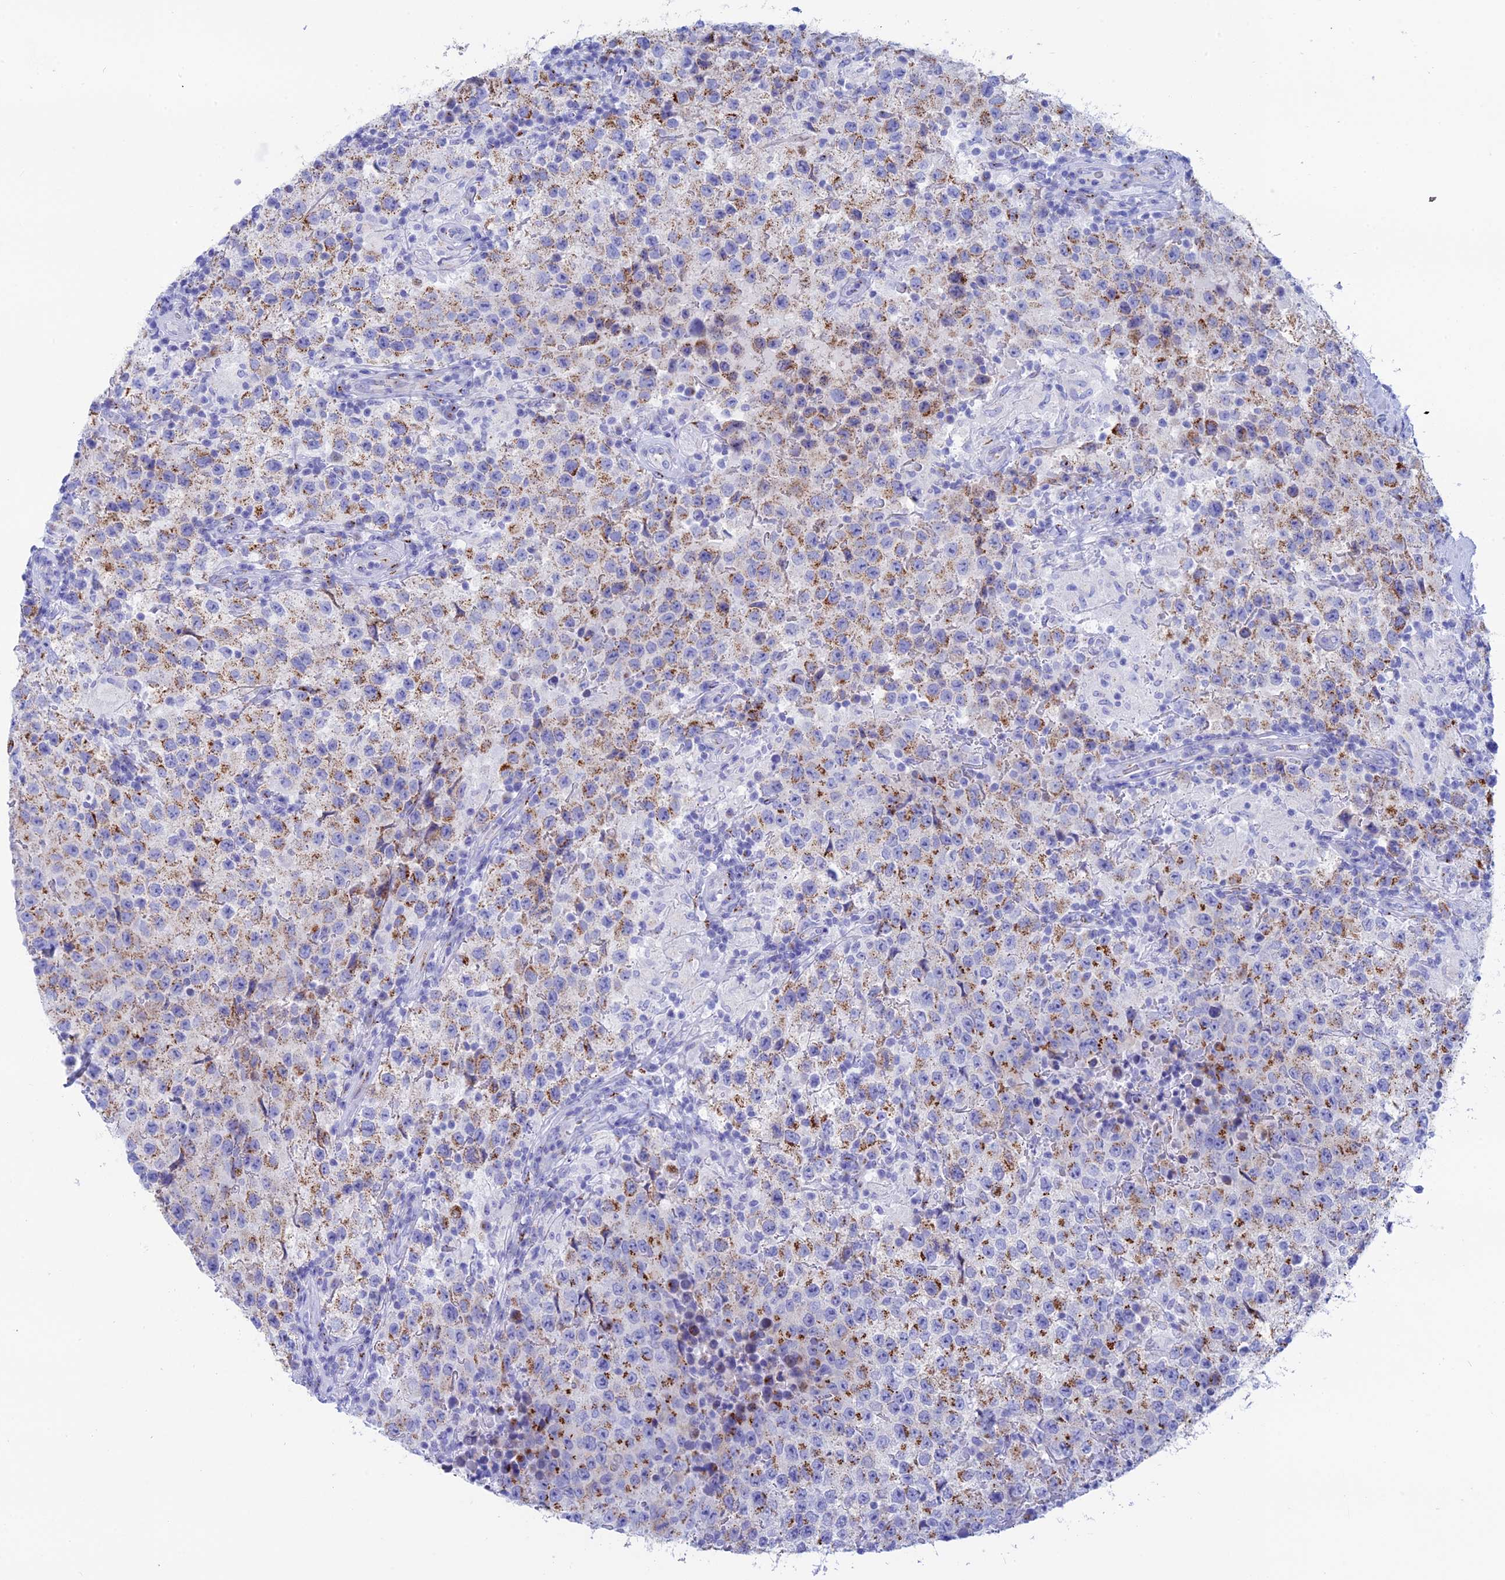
{"staining": {"intensity": "moderate", "quantity": "25%-75%", "location": "cytoplasmic/membranous"}, "tissue": "testis cancer", "cell_type": "Tumor cells", "image_type": "cancer", "snomed": [{"axis": "morphology", "description": "Seminoma, NOS"}, {"axis": "morphology", "description": "Carcinoma, Embryonal, NOS"}, {"axis": "topography", "description": "Testis"}], "caption": "Testis embryonal carcinoma stained with a brown dye demonstrates moderate cytoplasmic/membranous positive positivity in about 25%-75% of tumor cells.", "gene": "ERICH4", "patient": {"sex": "male", "age": 41}}